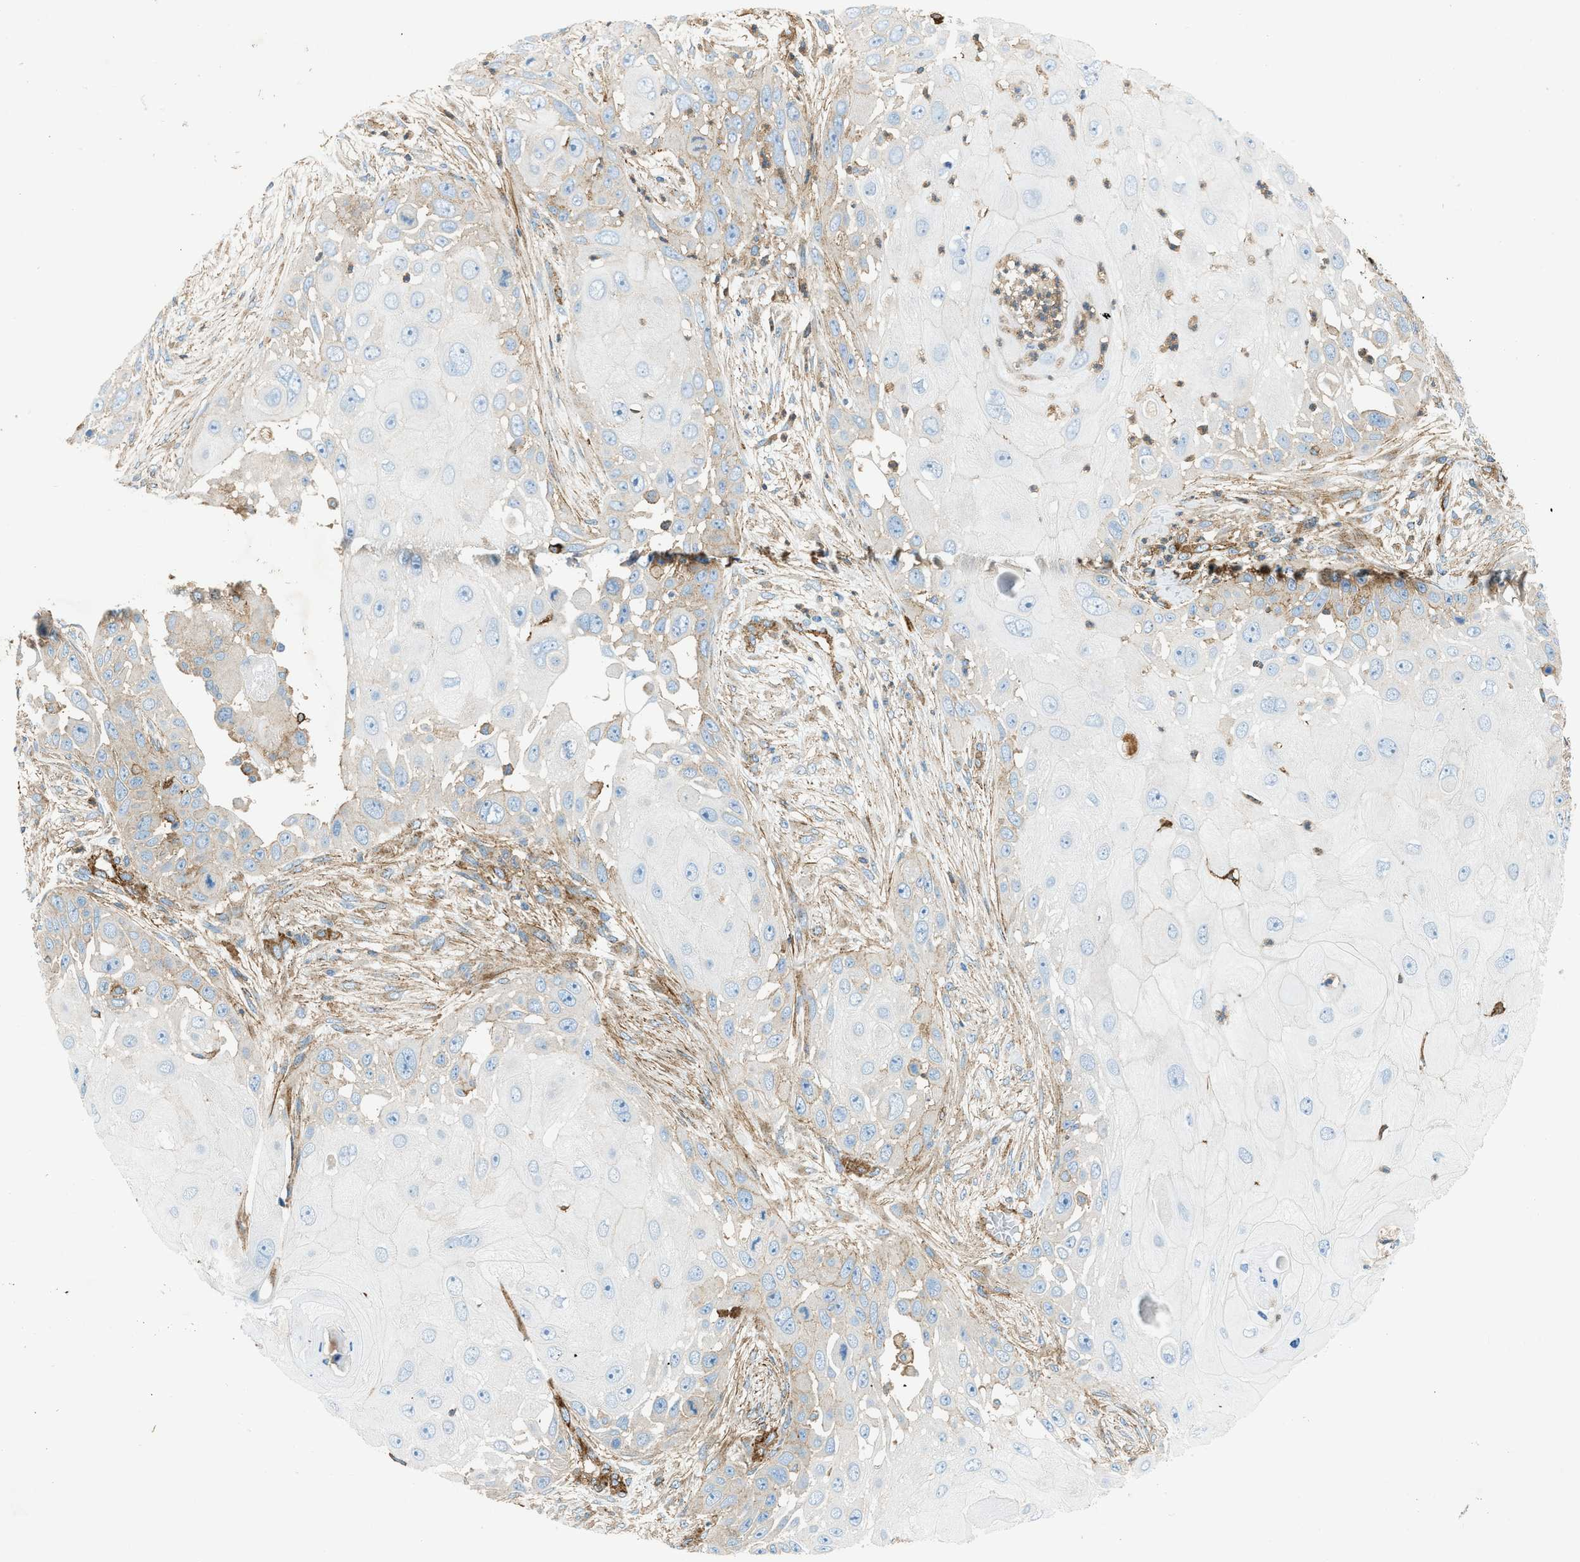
{"staining": {"intensity": "weak", "quantity": "<25%", "location": "cytoplasmic/membranous"}, "tissue": "skin cancer", "cell_type": "Tumor cells", "image_type": "cancer", "snomed": [{"axis": "morphology", "description": "Squamous cell carcinoma, NOS"}, {"axis": "topography", "description": "Skin"}], "caption": "A histopathology image of human skin cancer is negative for staining in tumor cells.", "gene": "HIP1", "patient": {"sex": "female", "age": 44}}